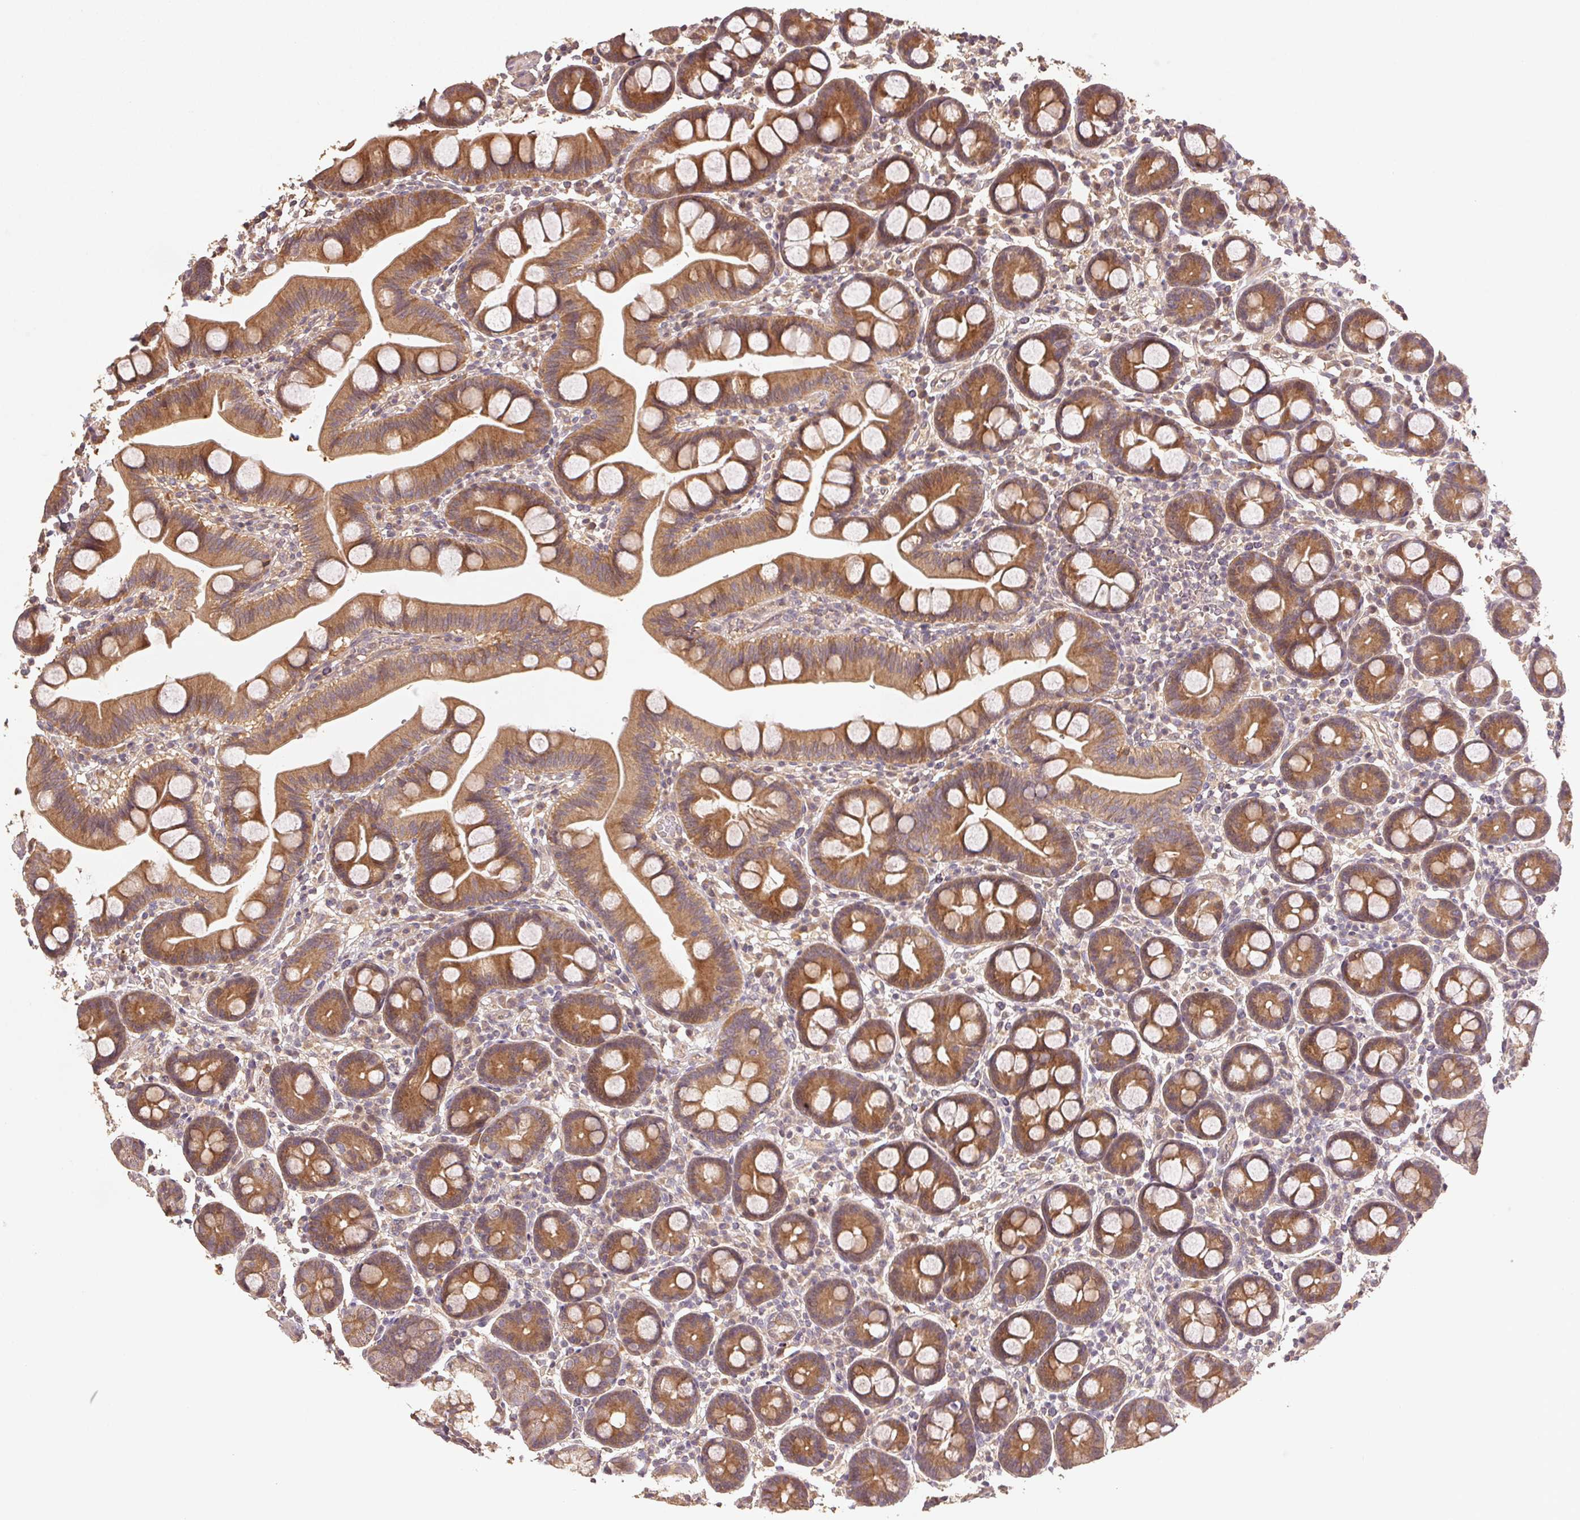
{"staining": {"intensity": "moderate", "quantity": ">75%", "location": "cytoplasmic/membranous"}, "tissue": "duodenum", "cell_type": "Glandular cells", "image_type": "normal", "snomed": [{"axis": "morphology", "description": "Normal tissue, NOS"}, {"axis": "topography", "description": "Pancreas"}, {"axis": "topography", "description": "Duodenum"}], "caption": "Immunohistochemical staining of normal human duodenum reveals moderate cytoplasmic/membranous protein positivity in approximately >75% of glandular cells.", "gene": "RALA", "patient": {"sex": "male", "age": 59}}